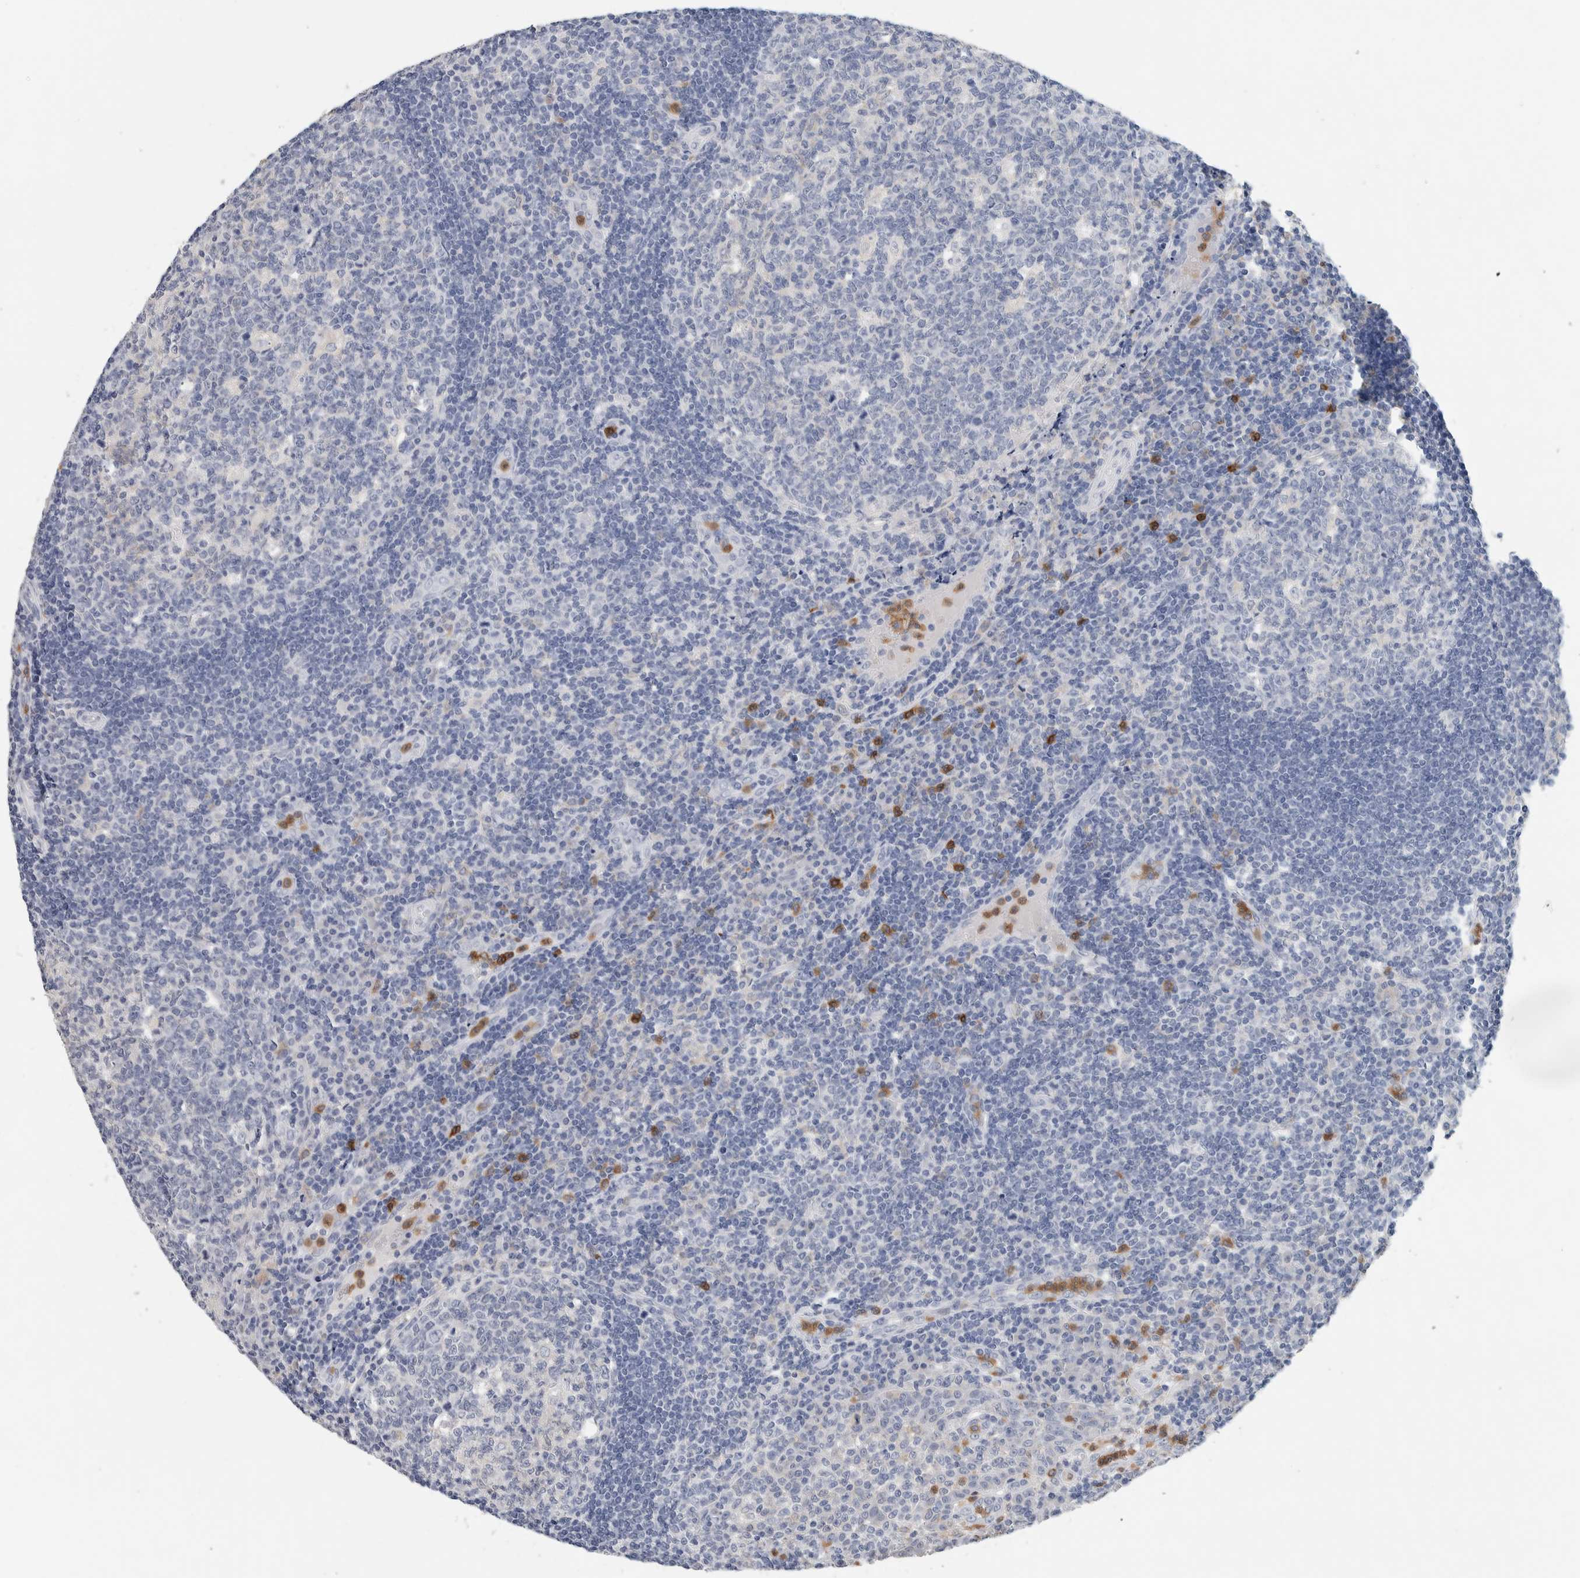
{"staining": {"intensity": "negative", "quantity": "none", "location": "none"}, "tissue": "tonsil", "cell_type": "Germinal center cells", "image_type": "normal", "snomed": [{"axis": "morphology", "description": "Normal tissue, NOS"}, {"axis": "topography", "description": "Tonsil"}], "caption": "A high-resolution micrograph shows IHC staining of normal tonsil, which shows no significant staining in germinal center cells.", "gene": "NCF2", "patient": {"sex": "female", "age": 40}}